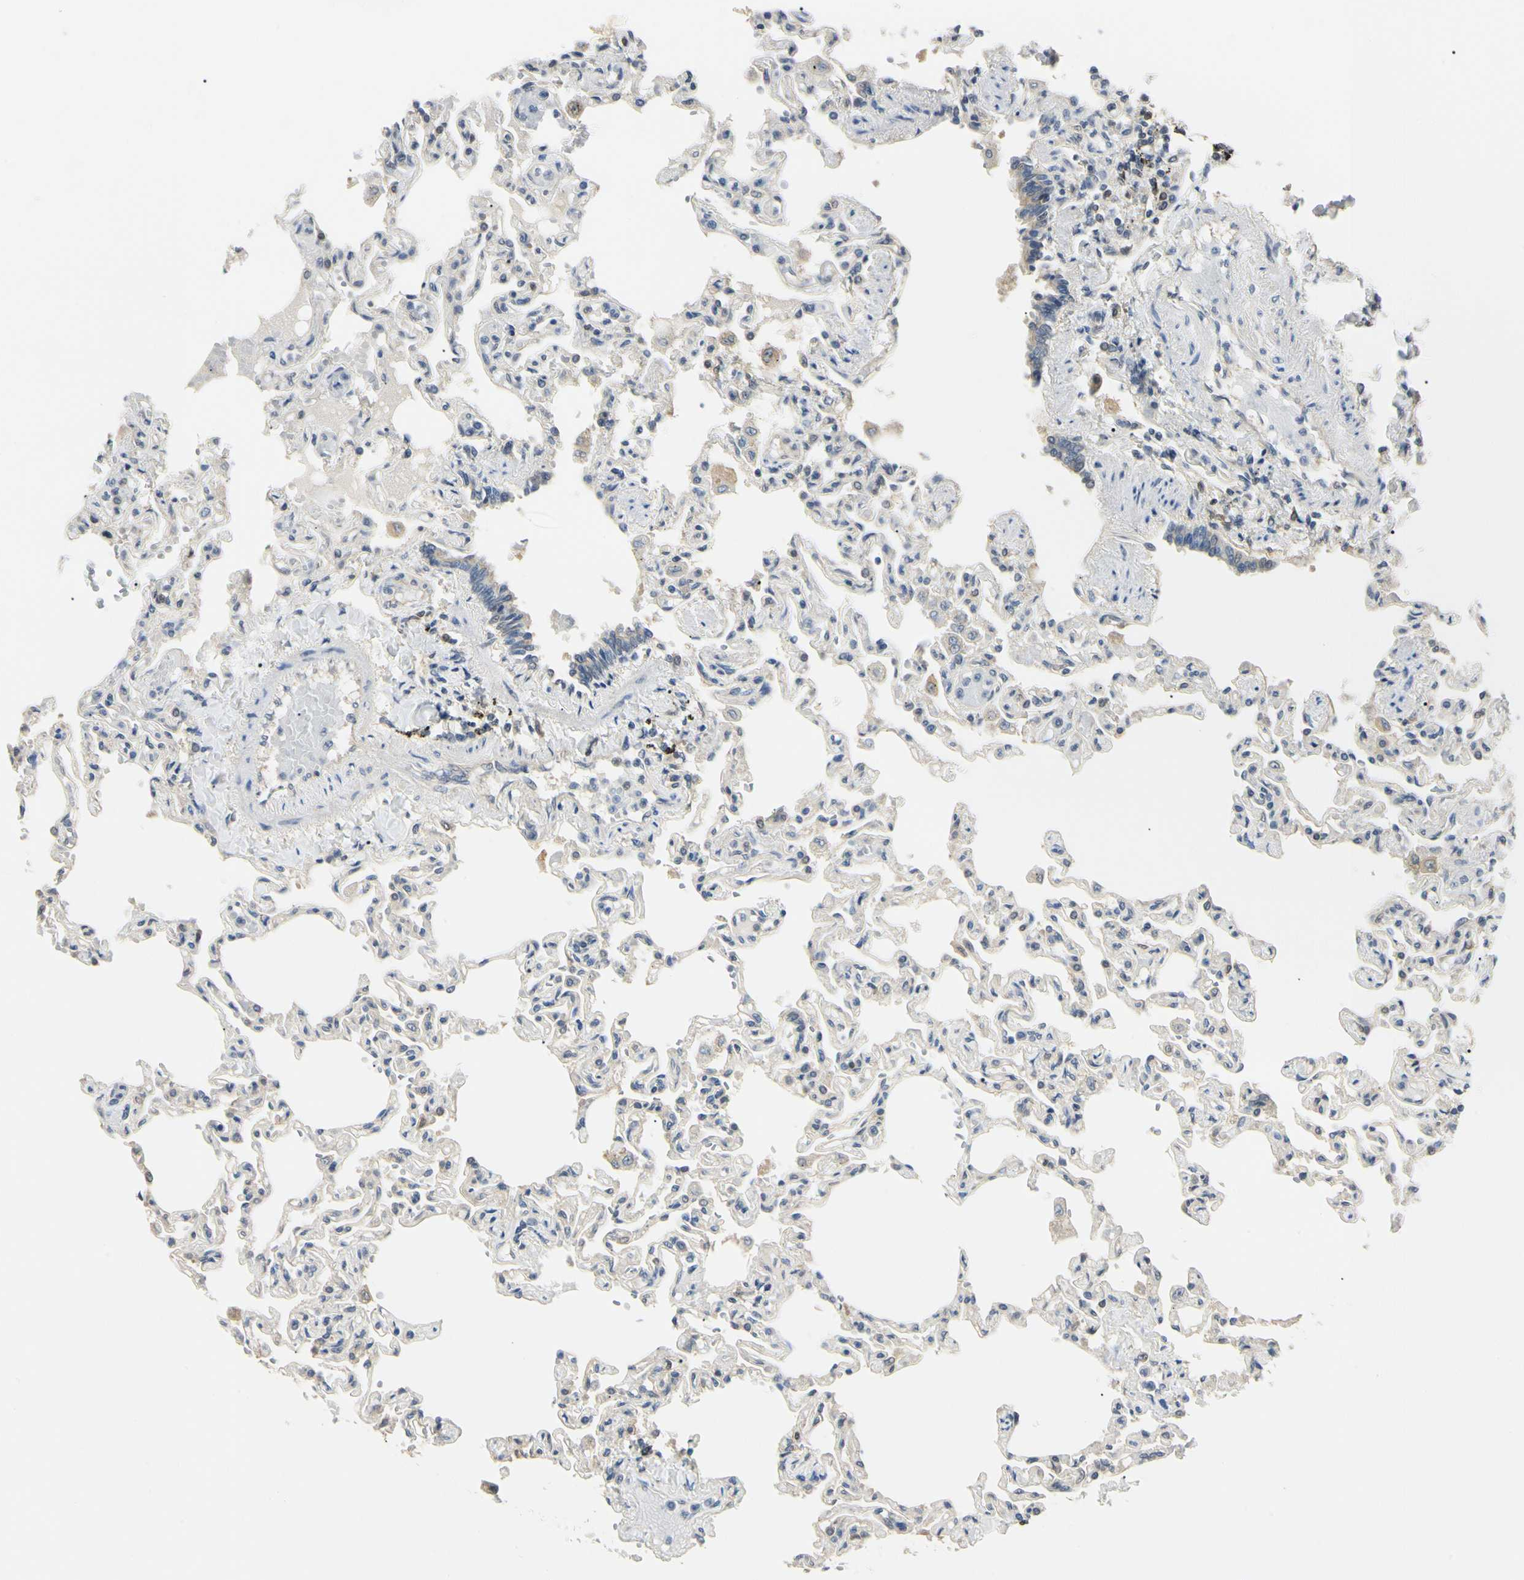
{"staining": {"intensity": "moderate", "quantity": "<25%", "location": "cytoplasmic/membranous,nuclear"}, "tissue": "lung", "cell_type": "Alveolar cells", "image_type": "normal", "snomed": [{"axis": "morphology", "description": "Normal tissue, NOS"}, {"axis": "topography", "description": "Lung"}], "caption": "Brown immunohistochemical staining in unremarkable human lung reveals moderate cytoplasmic/membranous,nuclear staining in about <25% of alveolar cells. The protein is shown in brown color, while the nuclei are stained blue.", "gene": "UBE2Z", "patient": {"sex": "male", "age": 21}}